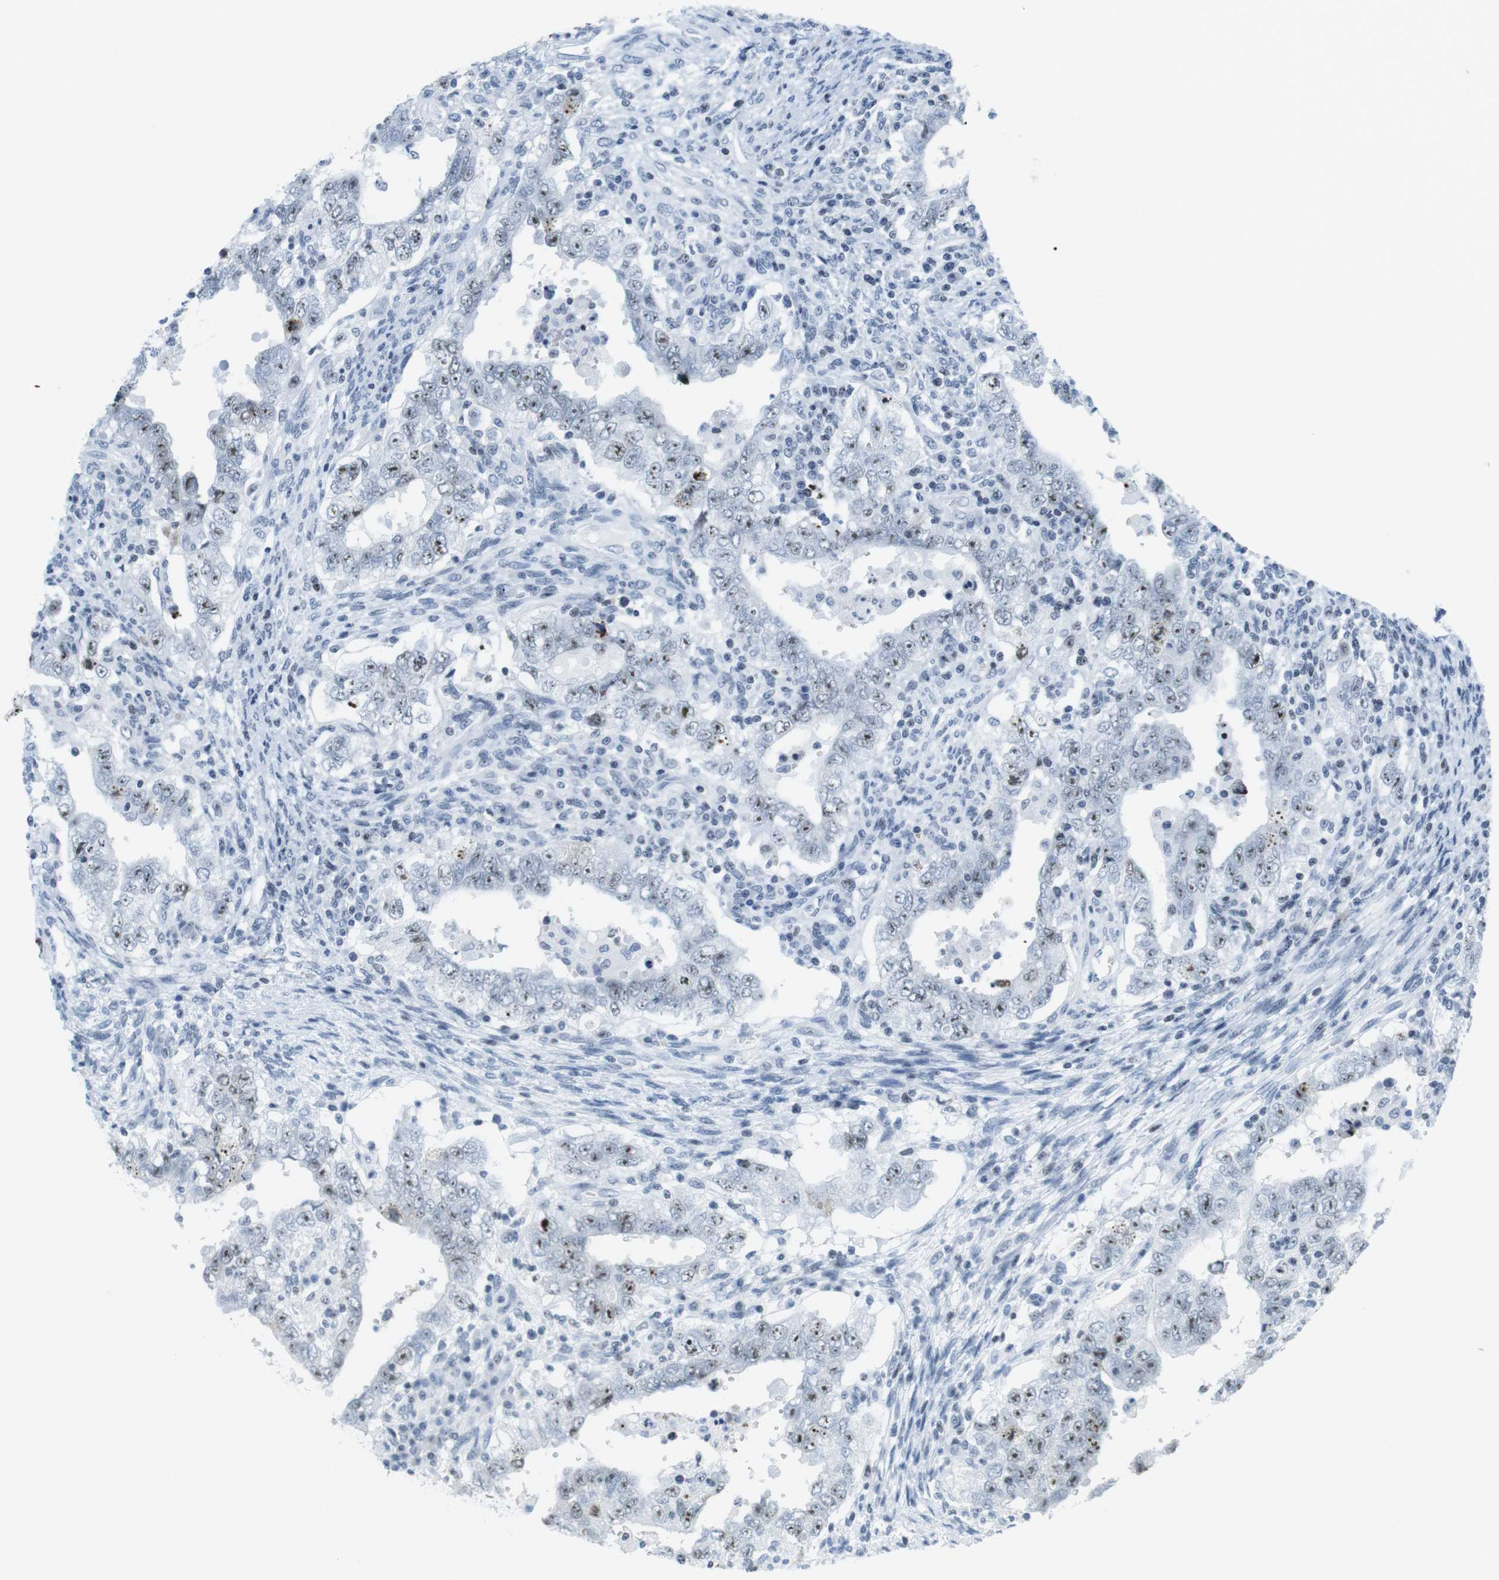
{"staining": {"intensity": "strong", "quantity": "25%-75%", "location": "nuclear"}, "tissue": "testis cancer", "cell_type": "Tumor cells", "image_type": "cancer", "snomed": [{"axis": "morphology", "description": "Carcinoma, Embryonal, NOS"}, {"axis": "topography", "description": "Testis"}], "caption": "A high-resolution histopathology image shows immunohistochemistry staining of testis embryonal carcinoma, which demonstrates strong nuclear expression in about 25%-75% of tumor cells.", "gene": "NIFK", "patient": {"sex": "male", "age": 26}}